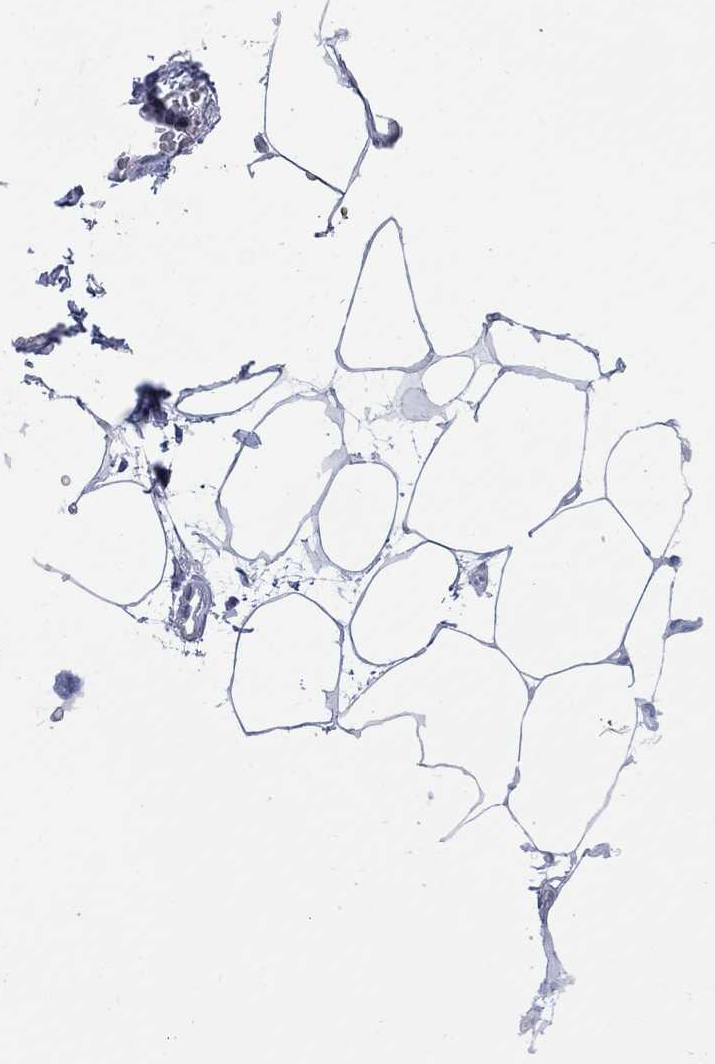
{"staining": {"intensity": "negative", "quantity": "none", "location": "none"}, "tissue": "breast", "cell_type": "Adipocytes", "image_type": "normal", "snomed": [{"axis": "morphology", "description": "Normal tissue, NOS"}, {"axis": "topography", "description": "Breast"}], "caption": "Protein analysis of unremarkable breast exhibits no significant positivity in adipocytes.", "gene": "IGF2BP3", "patient": {"sex": "female", "age": 32}}